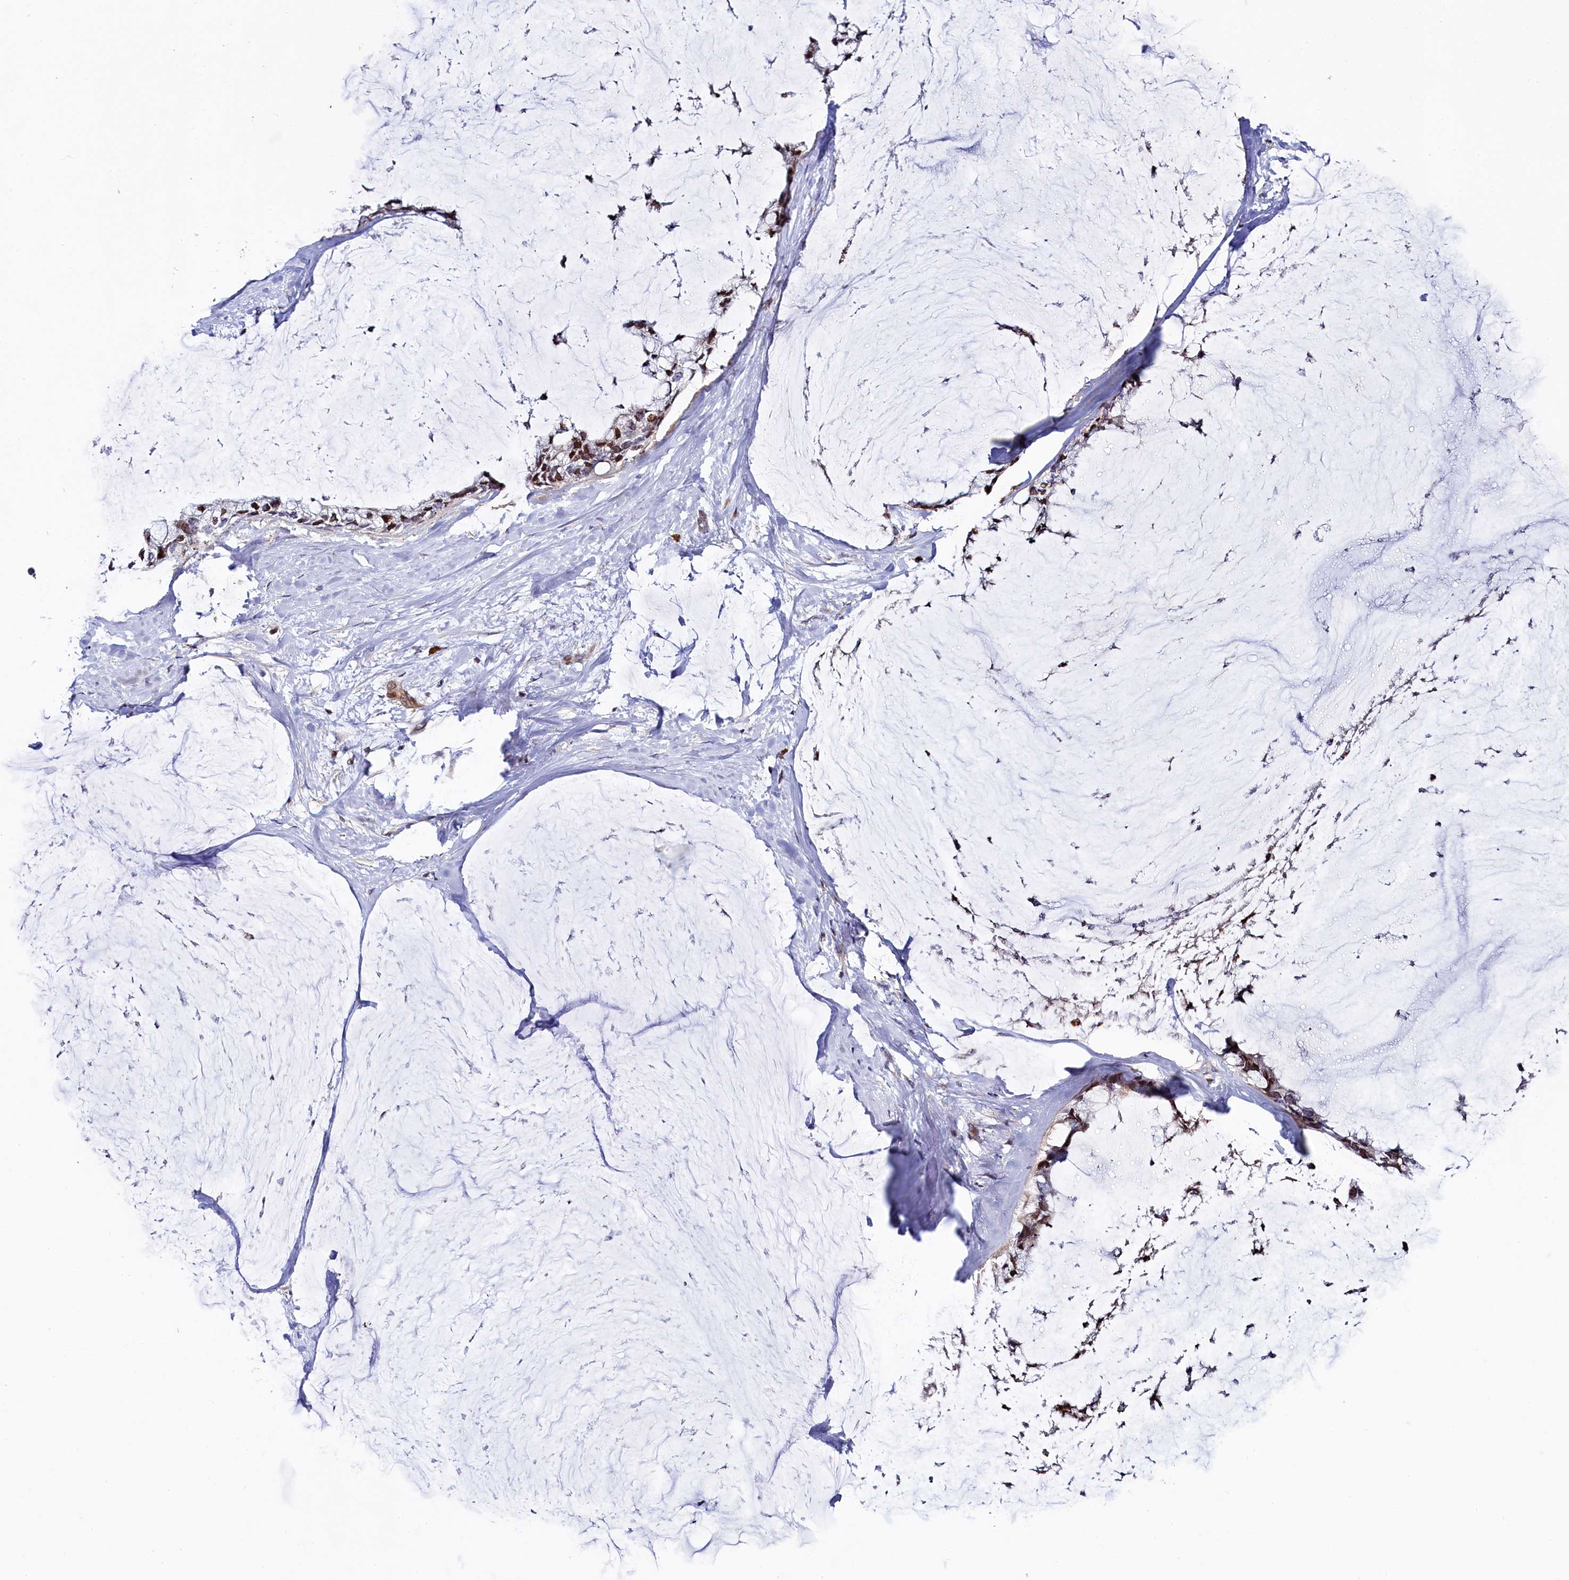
{"staining": {"intensity": "moderate", "quantity": ">75%", "location": "nuclear"}, "tissue": "ovarian cancer", "cell_type": "Tumor cells", "image_type": "cancer", "snomed": [{"axis": "morphology", "description": "Cystadenocarcinoma, mucinous, NOS"}, {"axis": "topography", "description": "Ovary"}], "caption": "Protein staining of ovarian cancer (mucinous cystadenocarcinoma) tissue demonstrates moderate nuclear positivity in approximately >75% of tumor cells.", "gene": "TGDS", "patient": {"sex": "female", "age": 39}}